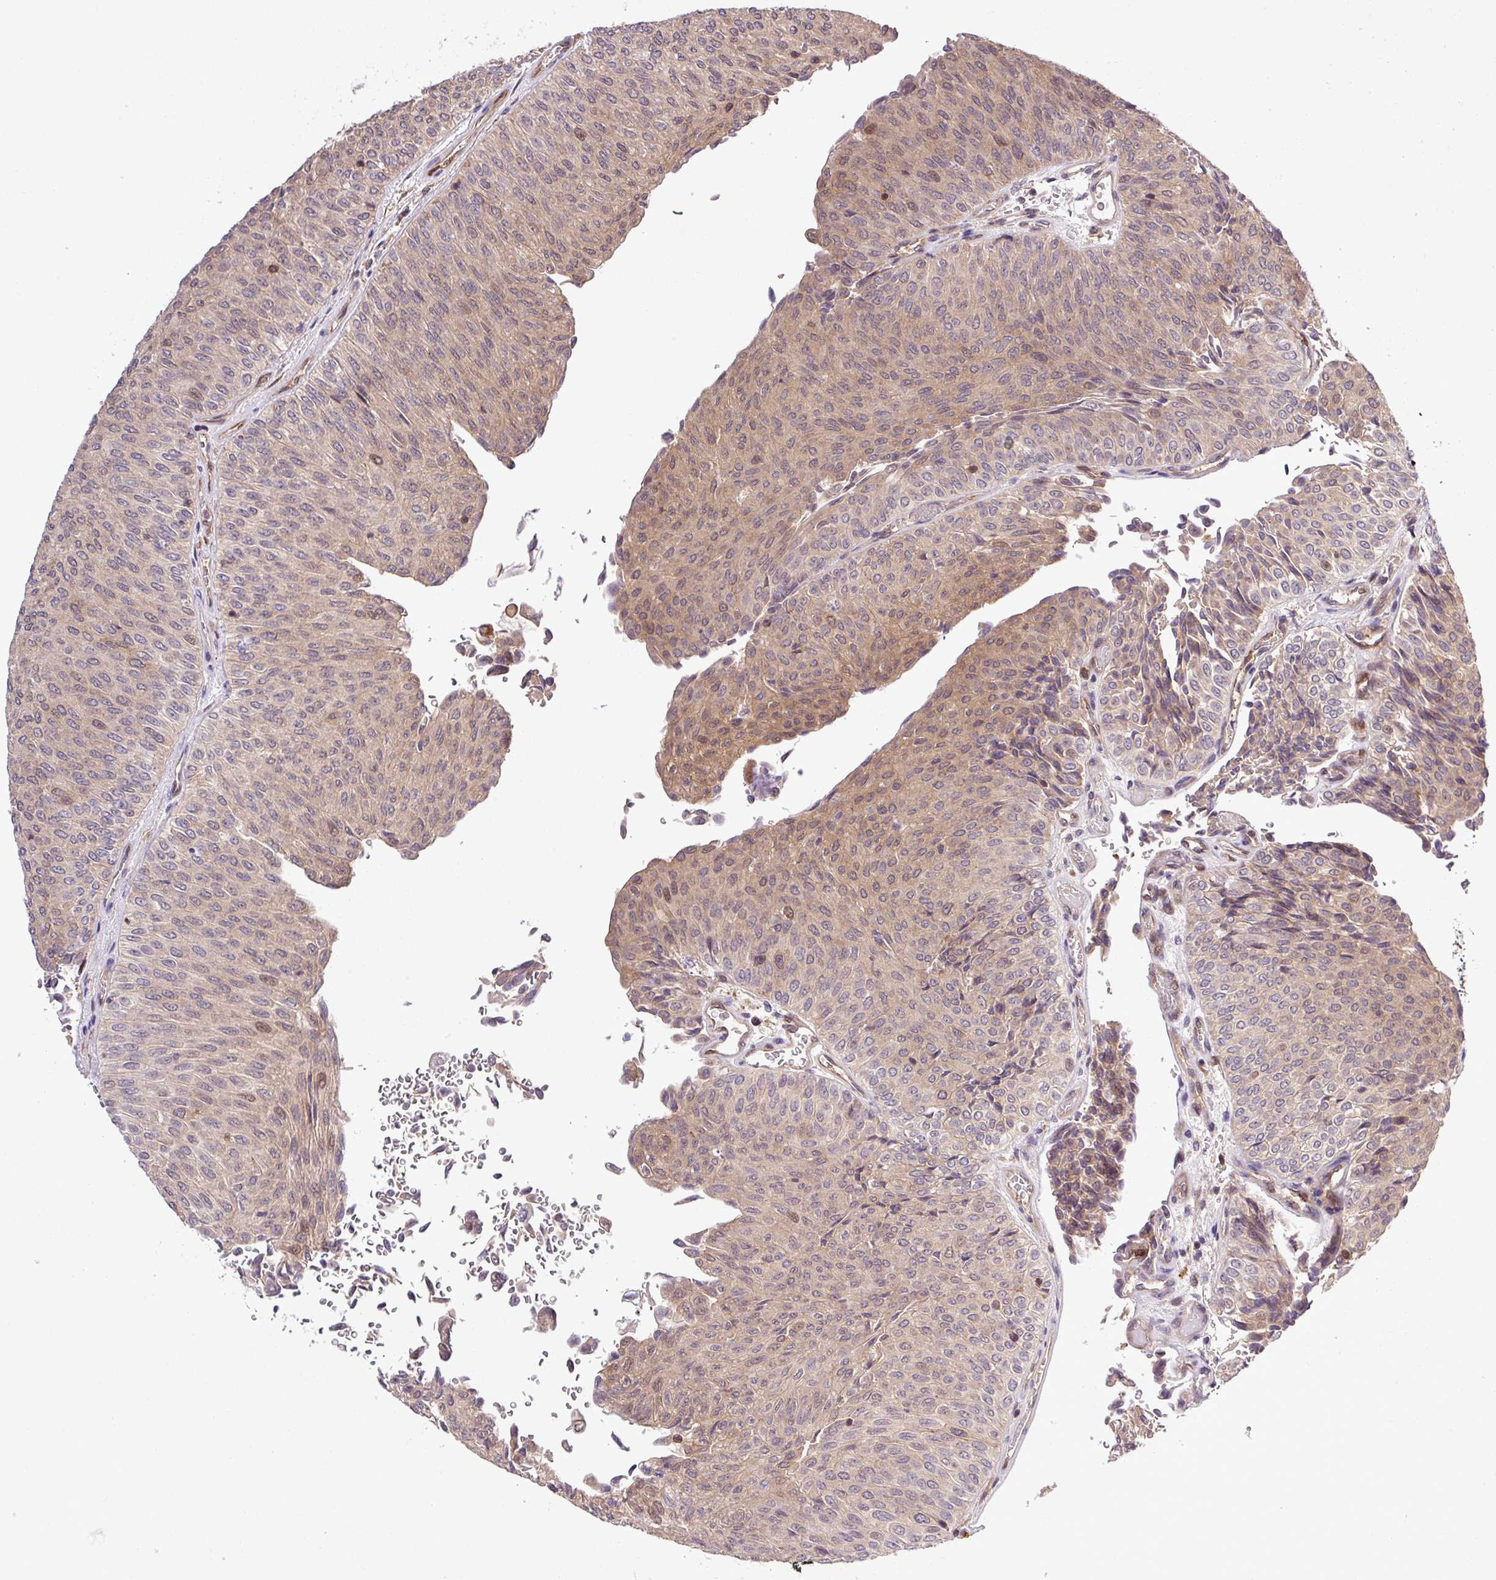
{"staining": {"intensity": "moderate", "quantity": "25%-75%", "location": "cytoplasmic/membranous,nuclear"}, "tissue": "urothelial cancer", "cell_type": "Tumor cells", "image_type": "cancer", "snomed": [{"axis": "morphology", "description": "Urothelial carcinoma, Low grade"}, {"axis": "topography", "description": "Urinary bladder"}], "caption": "IHC photomicrograph of urothelial cancer stained for a protein (brown), which shows medium levels of moderate cytoplasmic/membranous and nuclear staining in about 25%-75% of tumor cells.", "gene": "CARHSP1", "patient": {"sex": "male", "age": 78}}